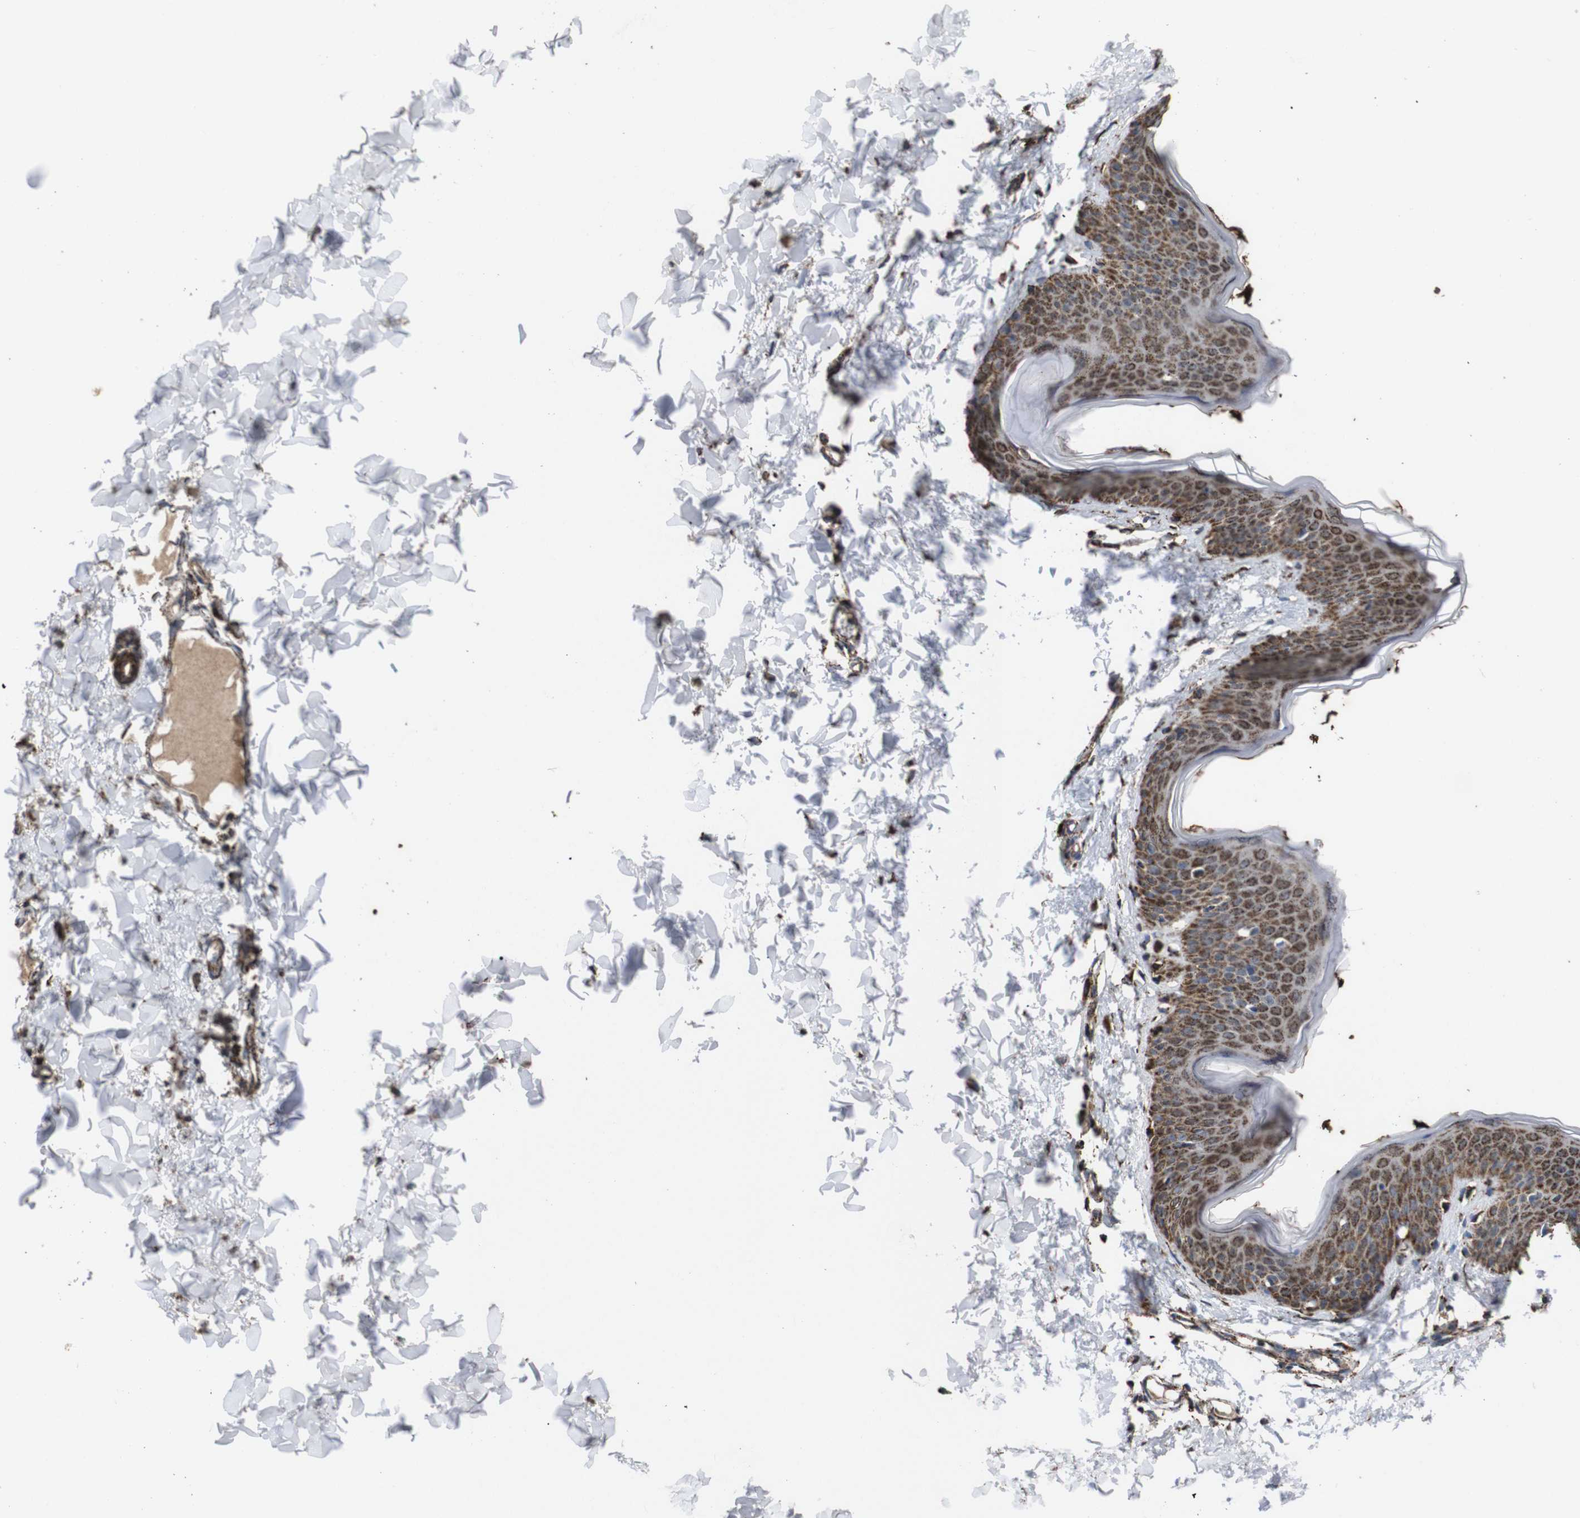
{"staining": {"intensity": "strong", "quantity": ">75%", "location": "cytoplasmic/membranous"}, "tissue": "skin", "cell_type": "Fibroblasts", "image_type": "normal", "snomed": [{"axis": "morphology", "description": "Normal tissue, NOS"}, {"axis": "topography", "description": "Skin"}], "caption": "Immunohistochemical staining of benign skin shows strong cytoplasmic/membranous protein positivity in approximately >75% of fibroblasts. Using DAB (3,3'-diaminobenzidine) (brown) and hematoxylin (blue) stains, captured at high magnification using brightfield microscopy.", "gene": "ATP5F1A", "patient": {"sex": "female", "age": 17}}